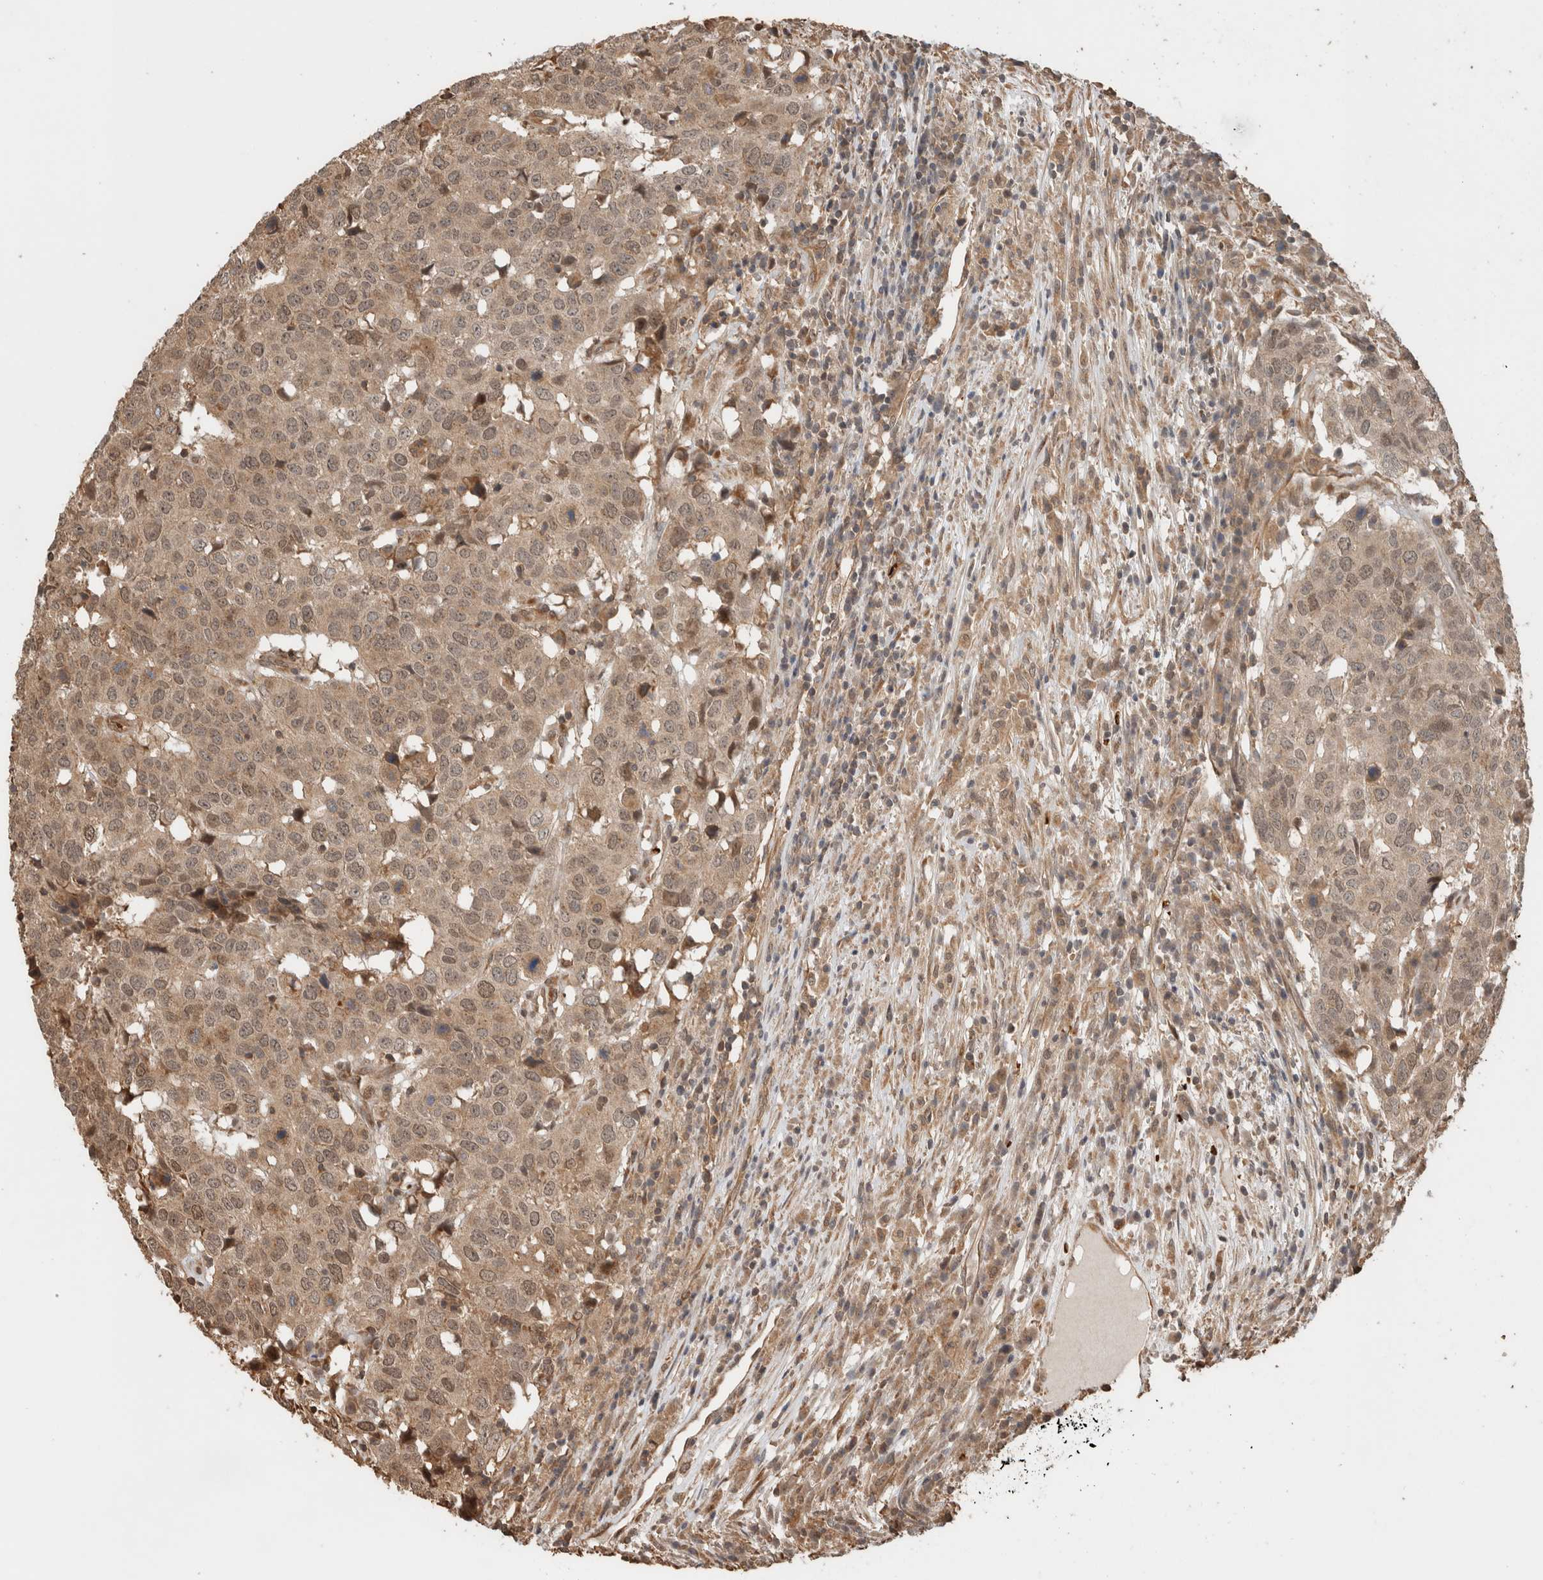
{"staining": {"intensity": "moderate", "quantity": ">75%", "location": "cytoplasmic/membranous,nuclear"}, "tissue": "head and neck cancer", "cell_type": "Tumor cells", "image_type": "cancer", "snomed": [{"axis": "morphology", "description": "Squamous cell carcinoma, NOS"}, {"axis": "topography", "description": "Head-Neck"}], "caption": "Immunohistochemical staining of squamous cell carcinoma (head and neck) demonstrates moderate cytoplasmic/membranous and nuclear protein staining in about >75% of tumor cells.", "gene": "OTUD6B", "patient": {"sex": "male", "age": 66}}